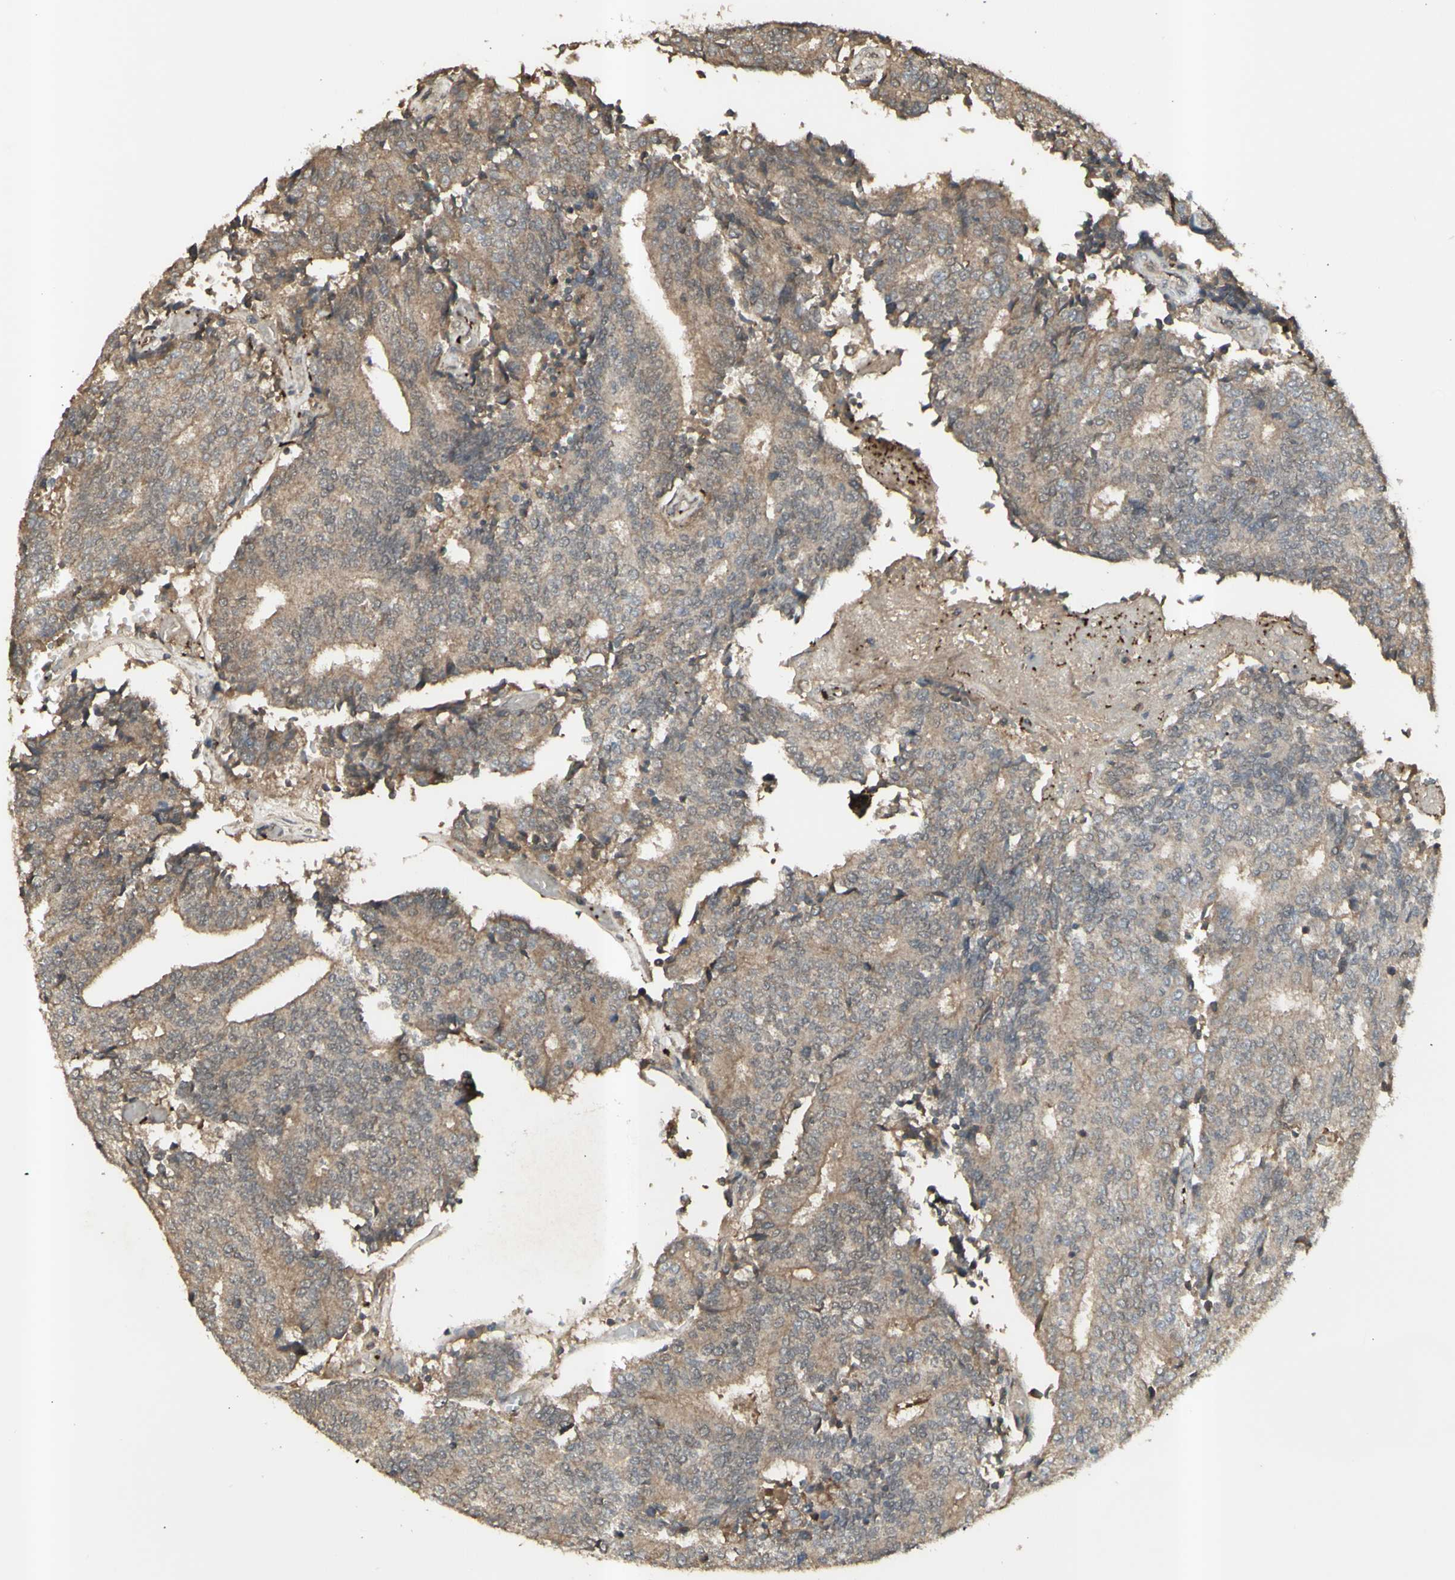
{"staining": {"intensity": "weak", "quantity": ">75%", "location": "cytoplasmic/membranous"}, "tissue": "prostate cancer", "cell_type": "Tumor cells", "image_type": "cancer", "snomed": [{"axis": "morphology", "description": "Normal tissue, NOS"}, {"axis": "morphology", "description": "Adenocarcinoma, High grade"}, {"axis": "topography", "description": "Prostate"}, {"axis": "topography", "description": "Seminal veicle"}], "caption": "Prostate high-grade adenocarcinoma stained with immunohistochemistry exhibits weak cytoplasmic/membranous expression in about >75% of tumor cells.", "gene": "ALOX12", "patient": {"sex": "male", "age": 55}}